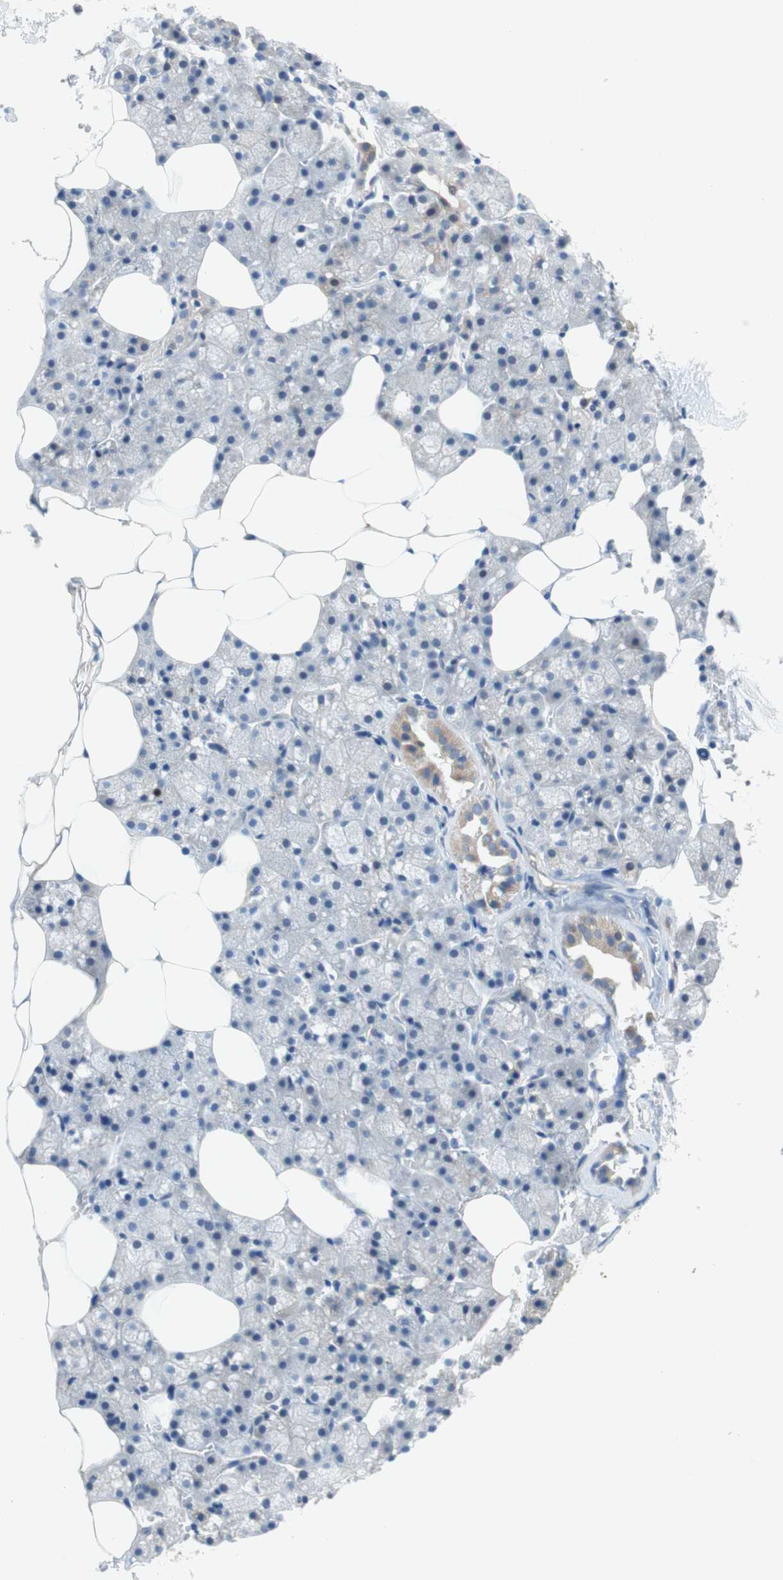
{"staining": {"intensity": "weak", "quantity": "<25%", "location": "cytoplasmic/membranous"}, "tissue": "salivary gland", "cell_type": "Glandular cells", "image_type": "normal", "snomed": [{"axis": "morphology", "description": "Normal tissue, NOS"}, {"axis": "topography", "description": "Salivary gland"}], "caption": "There is no significant staining in glandular cells of salivary gland. (Stains: DAB (3,3'-diaminobenzidine) IHC with hematoxylin counter stain, Microscopy: brightfield microscopy at high magnification).", "gene": "RELB", "patient": {"sex": "male", "age": 62}}